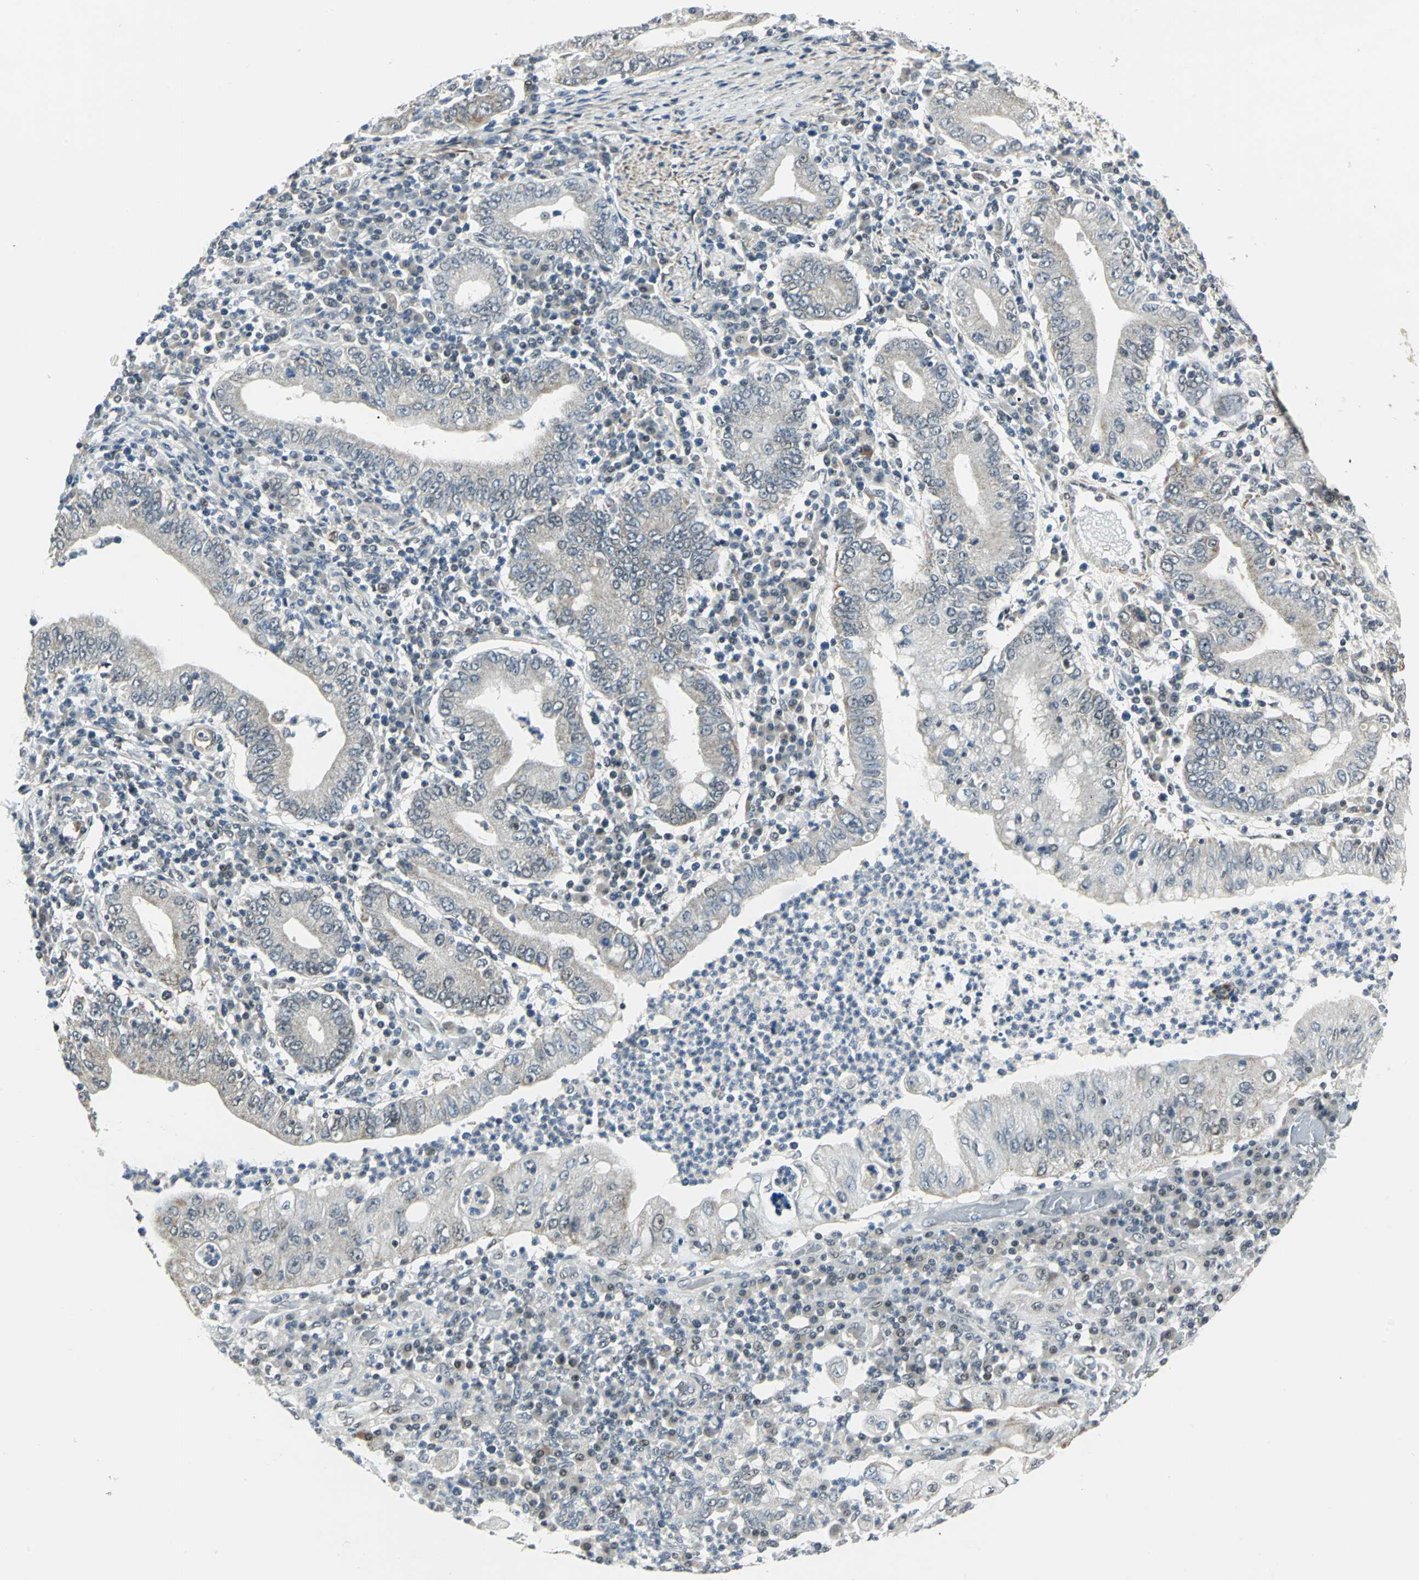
{"staining": {"intensity": "weak", "quantity": ">75%", "location": "cytoplasmic/membranous"}, "tissue": "stomach cancer", "cell_type": "Tumor cells", "image_type": "cancer", "snomed": [{"axis": "morphology", "description": "Normal tissue, NOS"}, {"axis": "morphology", "description": "Adenocarcinoma, NOS"}, {"axis": "topography", "description": "Esophagus"}, {"axis": "topography", "description": "Stomach, upper"}, {"axis": "topography", "description": "Peripheral nerve tissue"}], "caption": "IHC photomicrograph of stomach cancer stained for a protein (brown), which demonstrates low levels of weak cytoplasmic/membranous staining in about >75% of tumor cells.", "gene": "MTA1", "patient": {"sex": "male", "age": 62}}